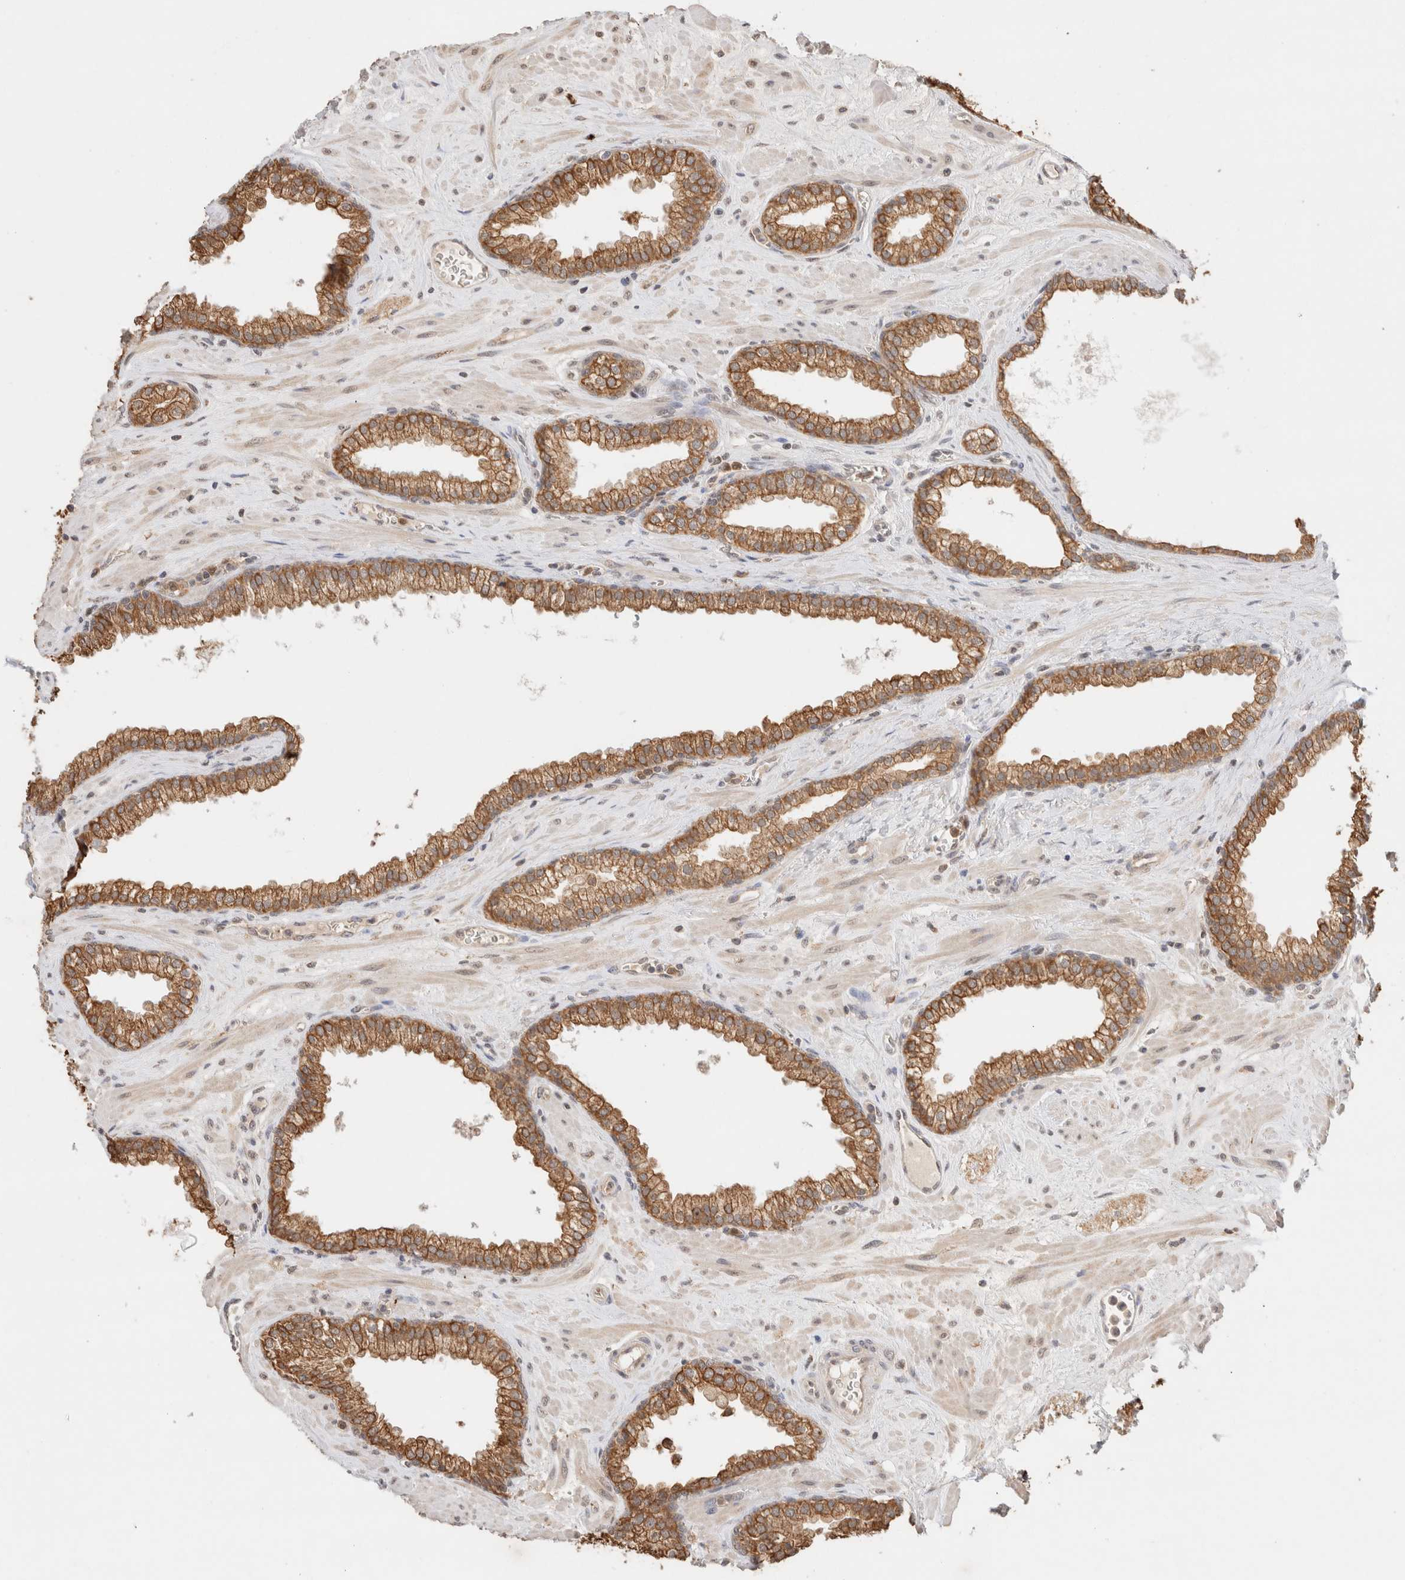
{"staining": {"intensity": "moderate", "quantity": ">75%", "location": "cytoplasmic/membranous"}, "tissue": "prostate", "cell_type": "Glandular cells", "image_type": "normal", "snomed": [{"axis": "morphology", "description": "Normal tissue, NOS"}, {"axis": "morphology", "description": "Urothelial carcinoma, Low grade"}, {"axis": "topography", "description": "Urinary bladder"}, {"axis": "topography", "description": "Prostate"}], "caption": "IHC of benign prostate displays medium levels of moderate cytoplasmic/membranous positivity in approximately >75% of glandular cells. (IHC, brightfield microscopy, high magnification).", "gene": "CA13", "patient": {"sex": "male", "age": 60}}